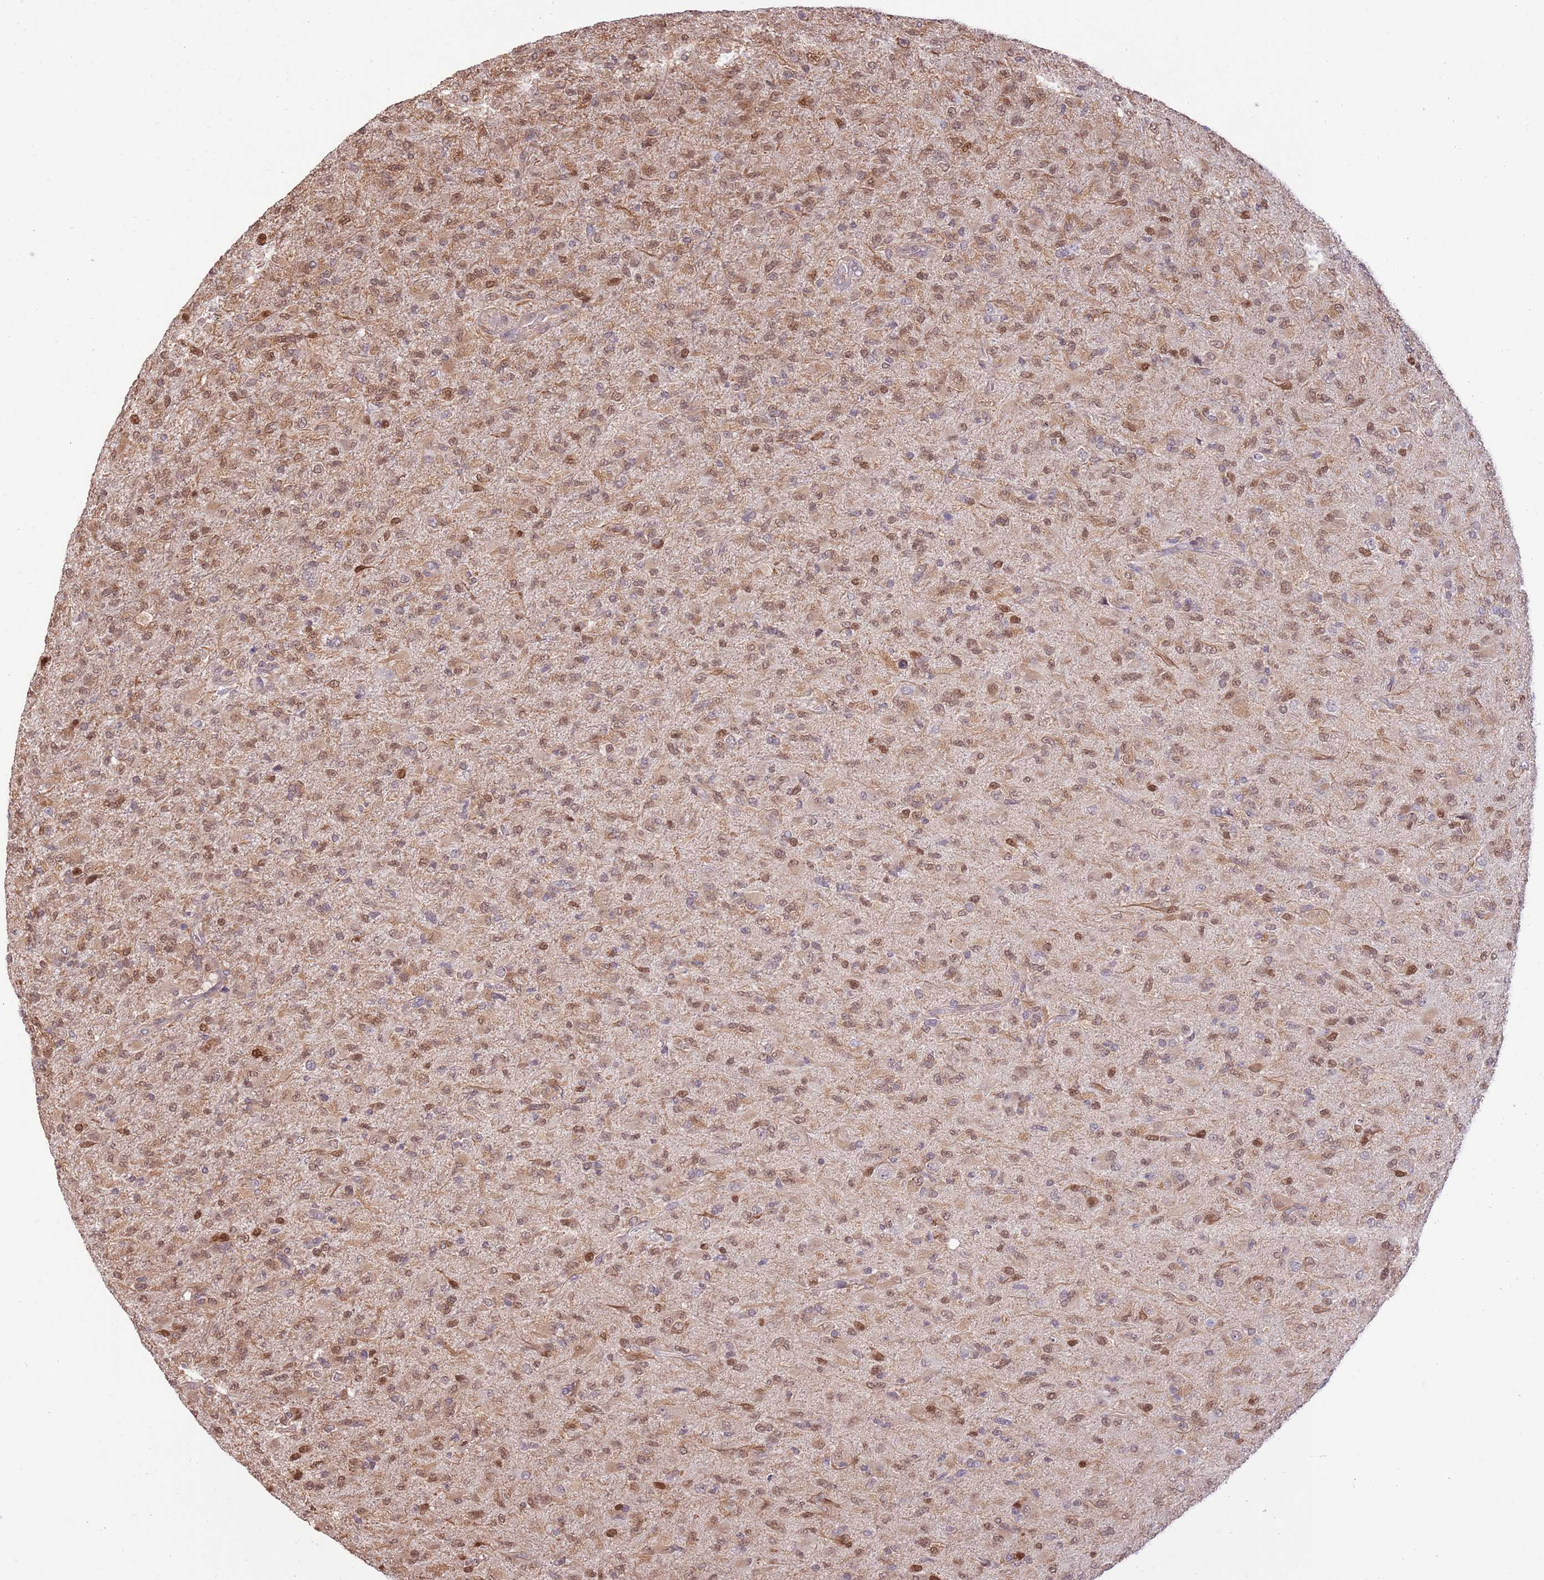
{"staining": {"intensity": "moderate", "quantity": ">75%", "location": "cytoplasmic/membranous,nuclear"}, "tissue": "glioma", "cell_type": "Tumor cells", "image_type": "cancer", "snomed": [{"axis": "morphology", "description": "Glioma, malignant, Low grade"}, {"axis": "topography", "description": "Brain"}], "caption": "Human glioma stained with a protein marker shows moderate staining in tumor cells.", "gene": "NSFL1C", "patient": {"sex": "male", "age": 65}}